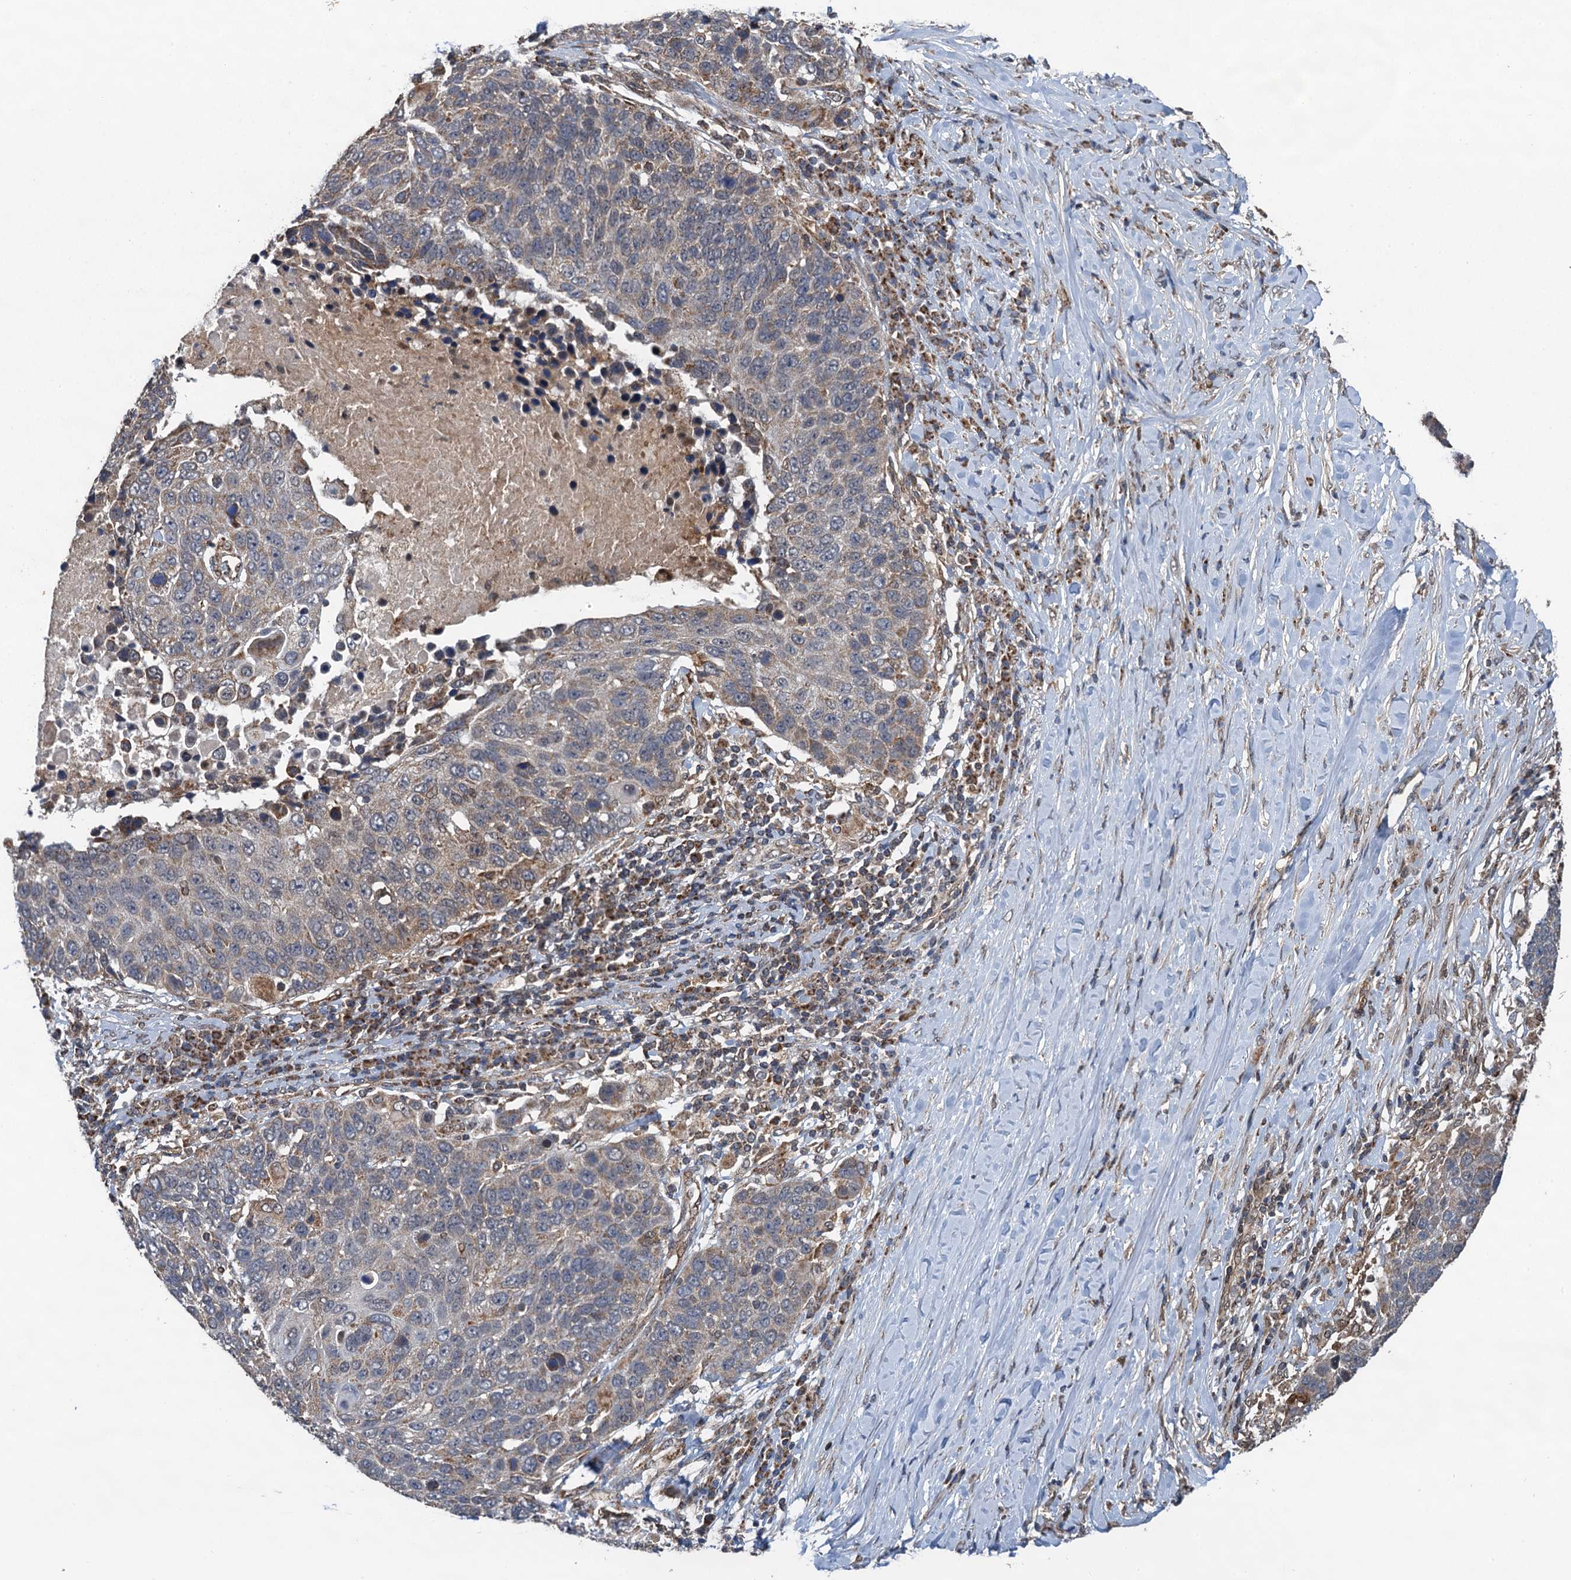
{"staining": {"intensity": "moderate", "quantity": "<25%", "location": "cytoplasmic/membranous"}, "tissue": "lung cancer", "cell_type": "Tumor cells", "image_type": "cancer", "snomed": [{"axis": "morphology", "description": "Normal tissue, NOS"}, {"axis": "morphology", "description": "Squamous cell carcinoma, NOS"}, {"axis": "topography", "description": "Lymph node"}, {"axis": "topography", "description": "Lung"}], "caption": "The image exhibits staining of lung squamous cell carcinoma, revealing moderate cytoplasmic/membranous protein positivity (brown color) within tumor cells.", "gene": "CMPK2", "patient": {"sex": "male", "age": 66}}